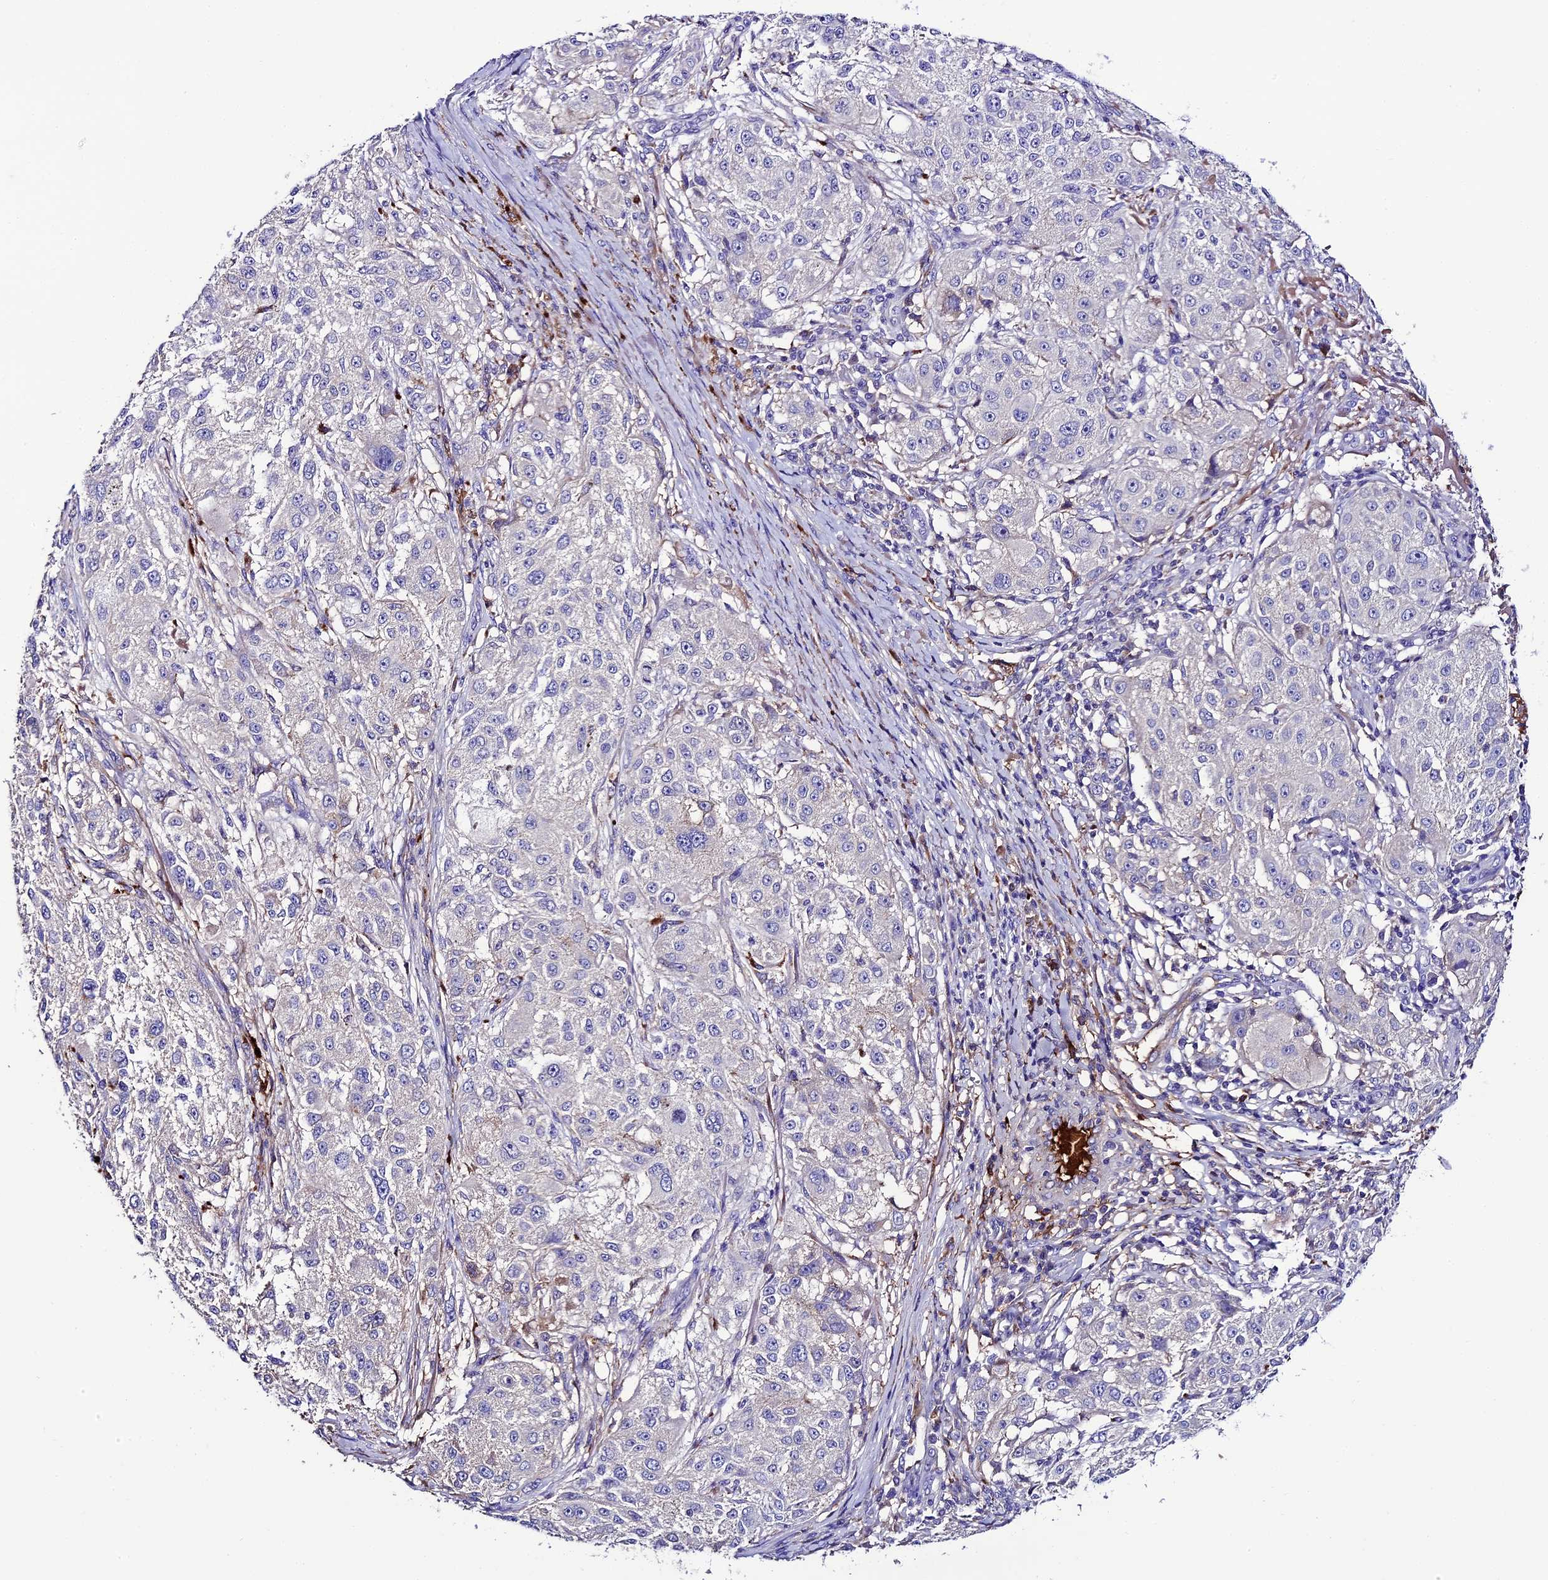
{"staining": {"intensity": "negative", "quantity": "none", "location": "none"}, "tissue": "melanoma", "cell_type": "Tumor cells", "image_type": "cancer", "snomed": [{"axis": "morphology", "description": "Necrosis, NOS"}, {"axis": "morphology", "description": "Malignant melanoma, NOS"}, {"axis": "topography", "description": "Skin"}], "caption": "A micrograph of melanoma stained for a protein reveals no brown staining in tumor cells. (Stains: DAB (3,3'-diaminobenzidine) immunohistochemistry (IHC) with hematoxylin counter stain, Microscopy: brightfield microscopy at high magnification).", "gene": "TCP11L2", "patient": {"sex": "female", "age": 87}}